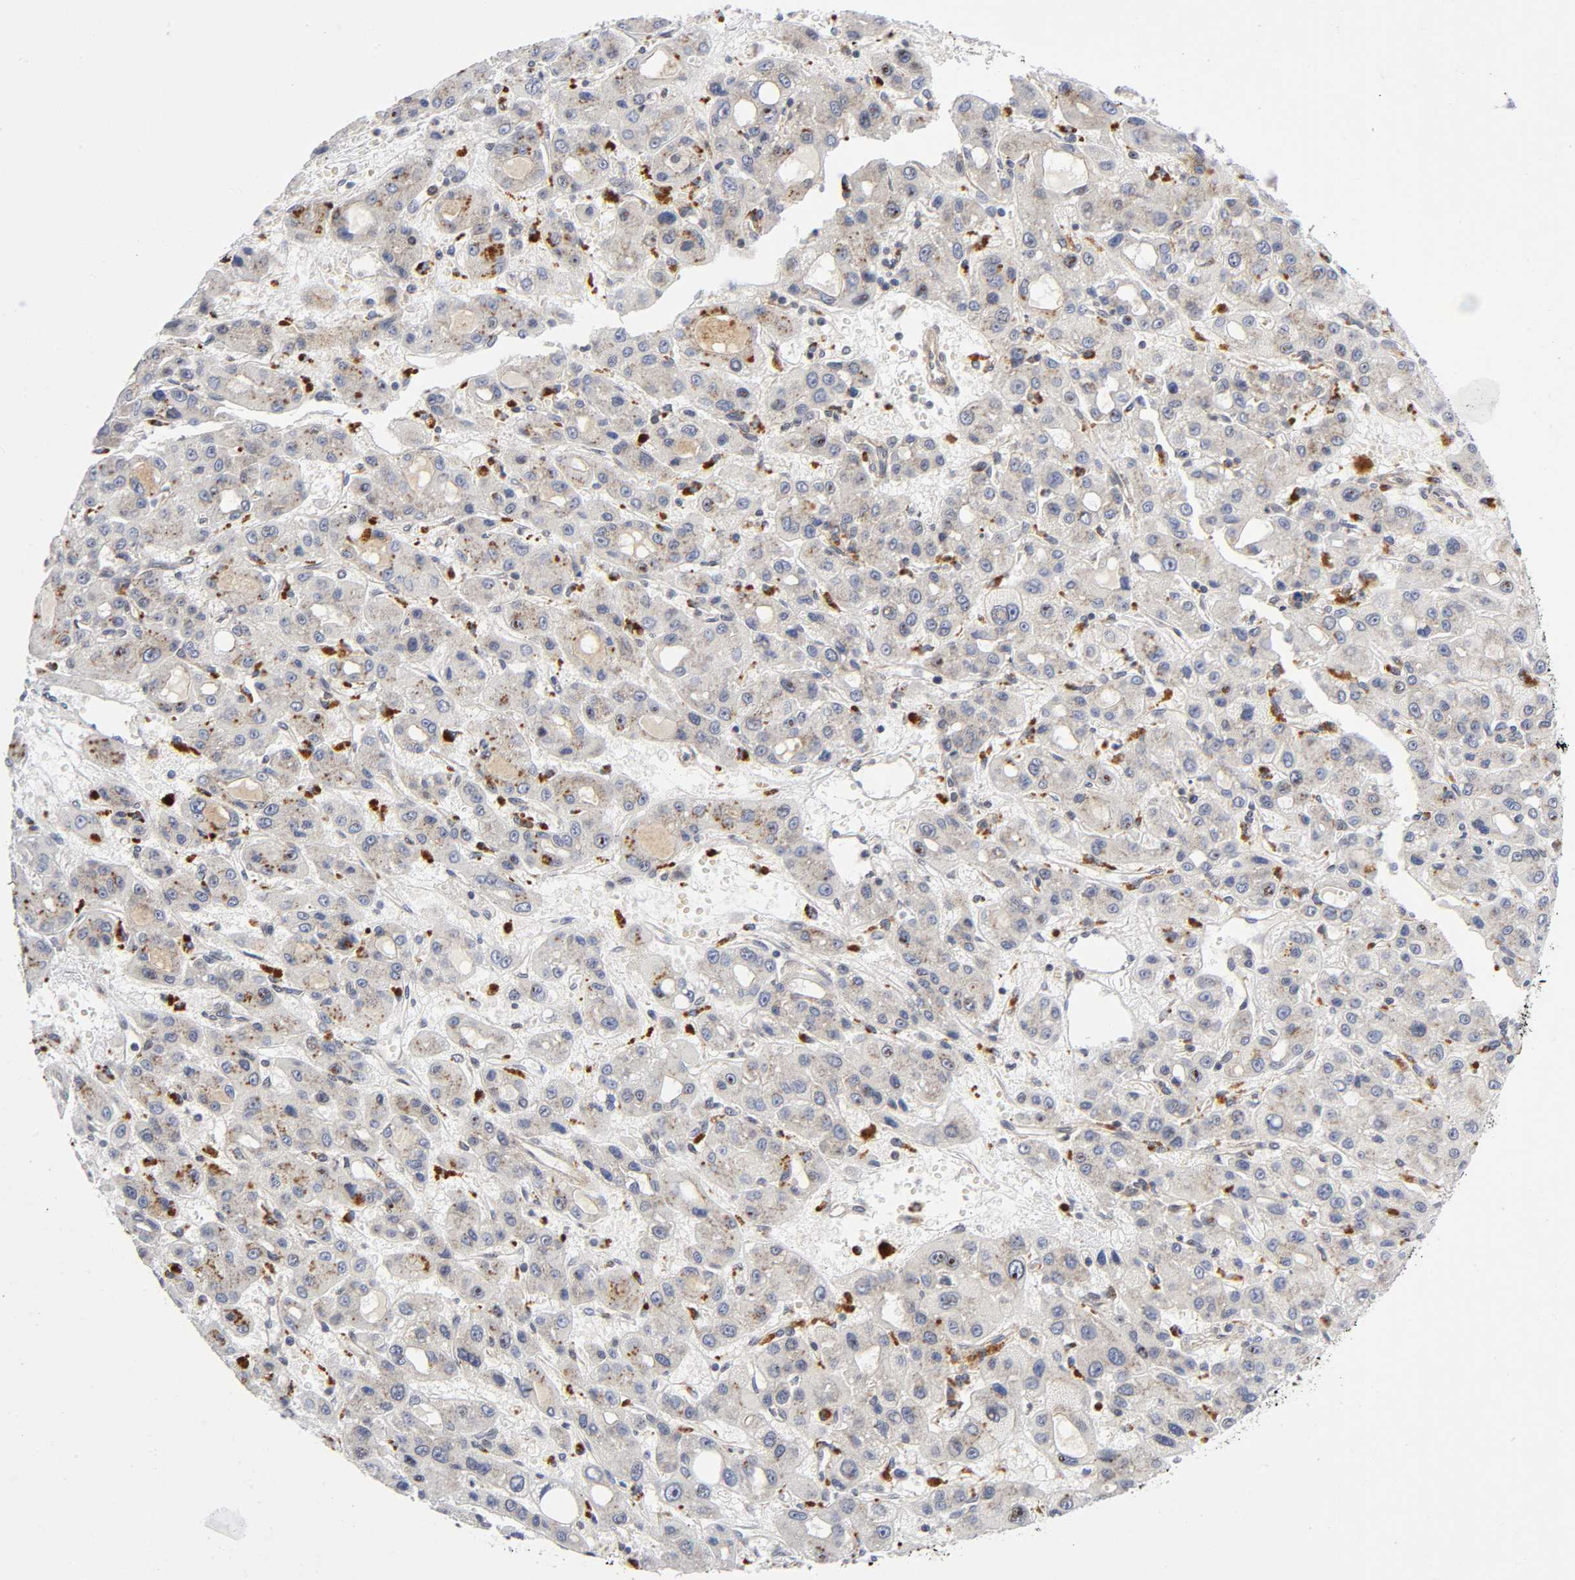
{"staining": {"intensity": "weak", "quantity": ">75%", "location": "cytoplasmic/membranous"}, "tissue": "liver cancer", "cell_type": "Tumor cells", "image_type": "cancer", "snomed": [{"axis": "morphology", "description": "Carcinoma, Hepatocellular, NOS"}, {"axis": "topography", "description": "Liver"}], "caption": "This is a photomicrograph of IHC staining of hepatocellular carcinoma (liver), which shows weak expression in the cytoplasmic/membranous of tumor cells.", "gene": "EIF5", "patient": {"sex": "male", "age": 55}}